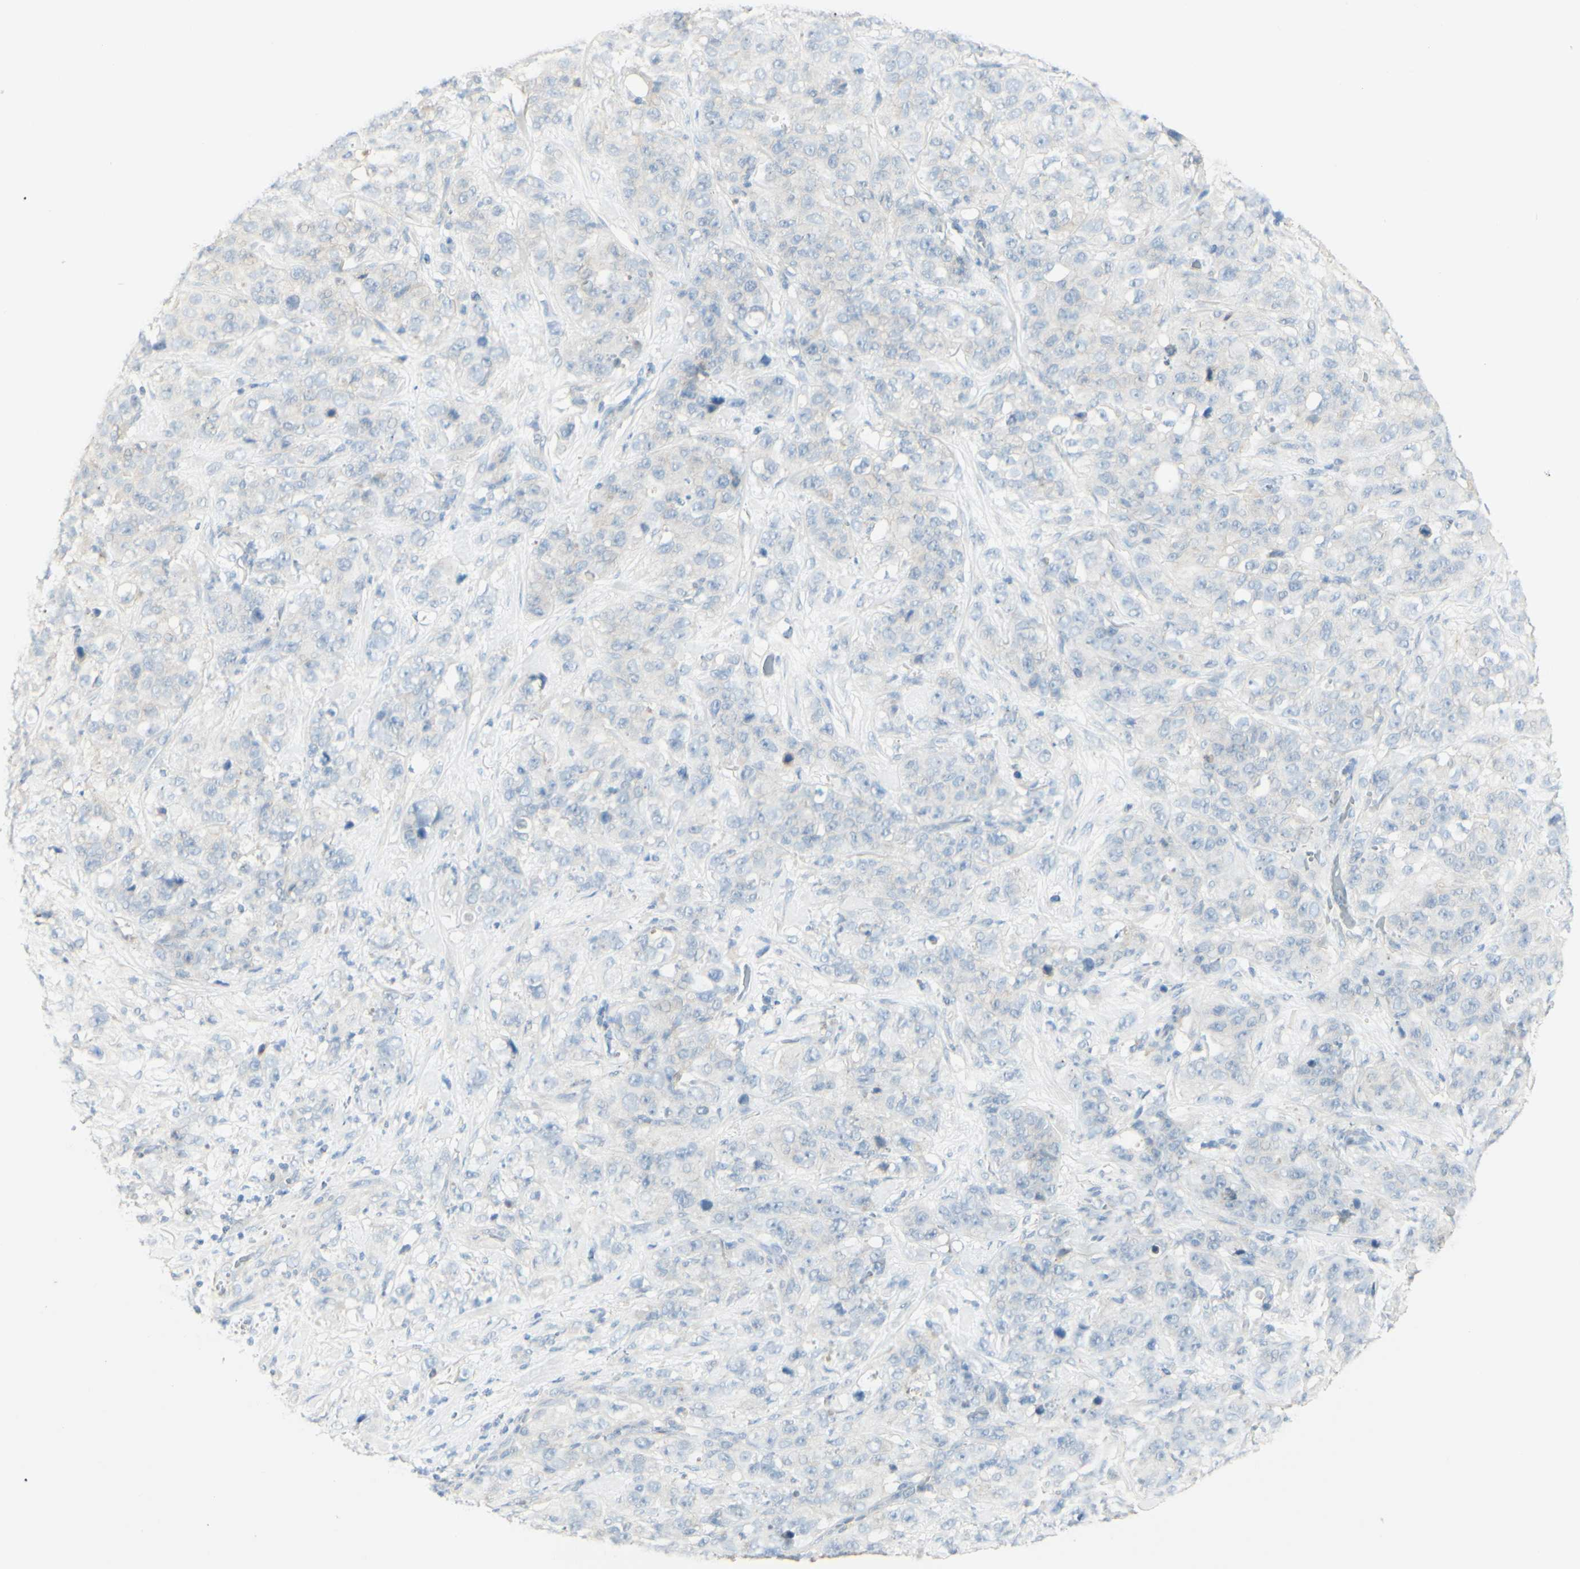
{"staining": {"intensity": "negative", "quantity": "none", "location": "none"}, "tissue": "stomach cancer", "cell_type": "Tumor cells", "image_type": "cancer", "snomed": [{"axis": "morphology", "description": "Adenocarcinoma, NOS"}, {"axis": "topography", "description": "Stomach"}], "caption": "Stomach adenocarcinoma stained for a protein using immunohistochemistry exhibits no positivity tumor cells.", "gene": "ART3", "patient": {"sex": "male", "age": 48}}